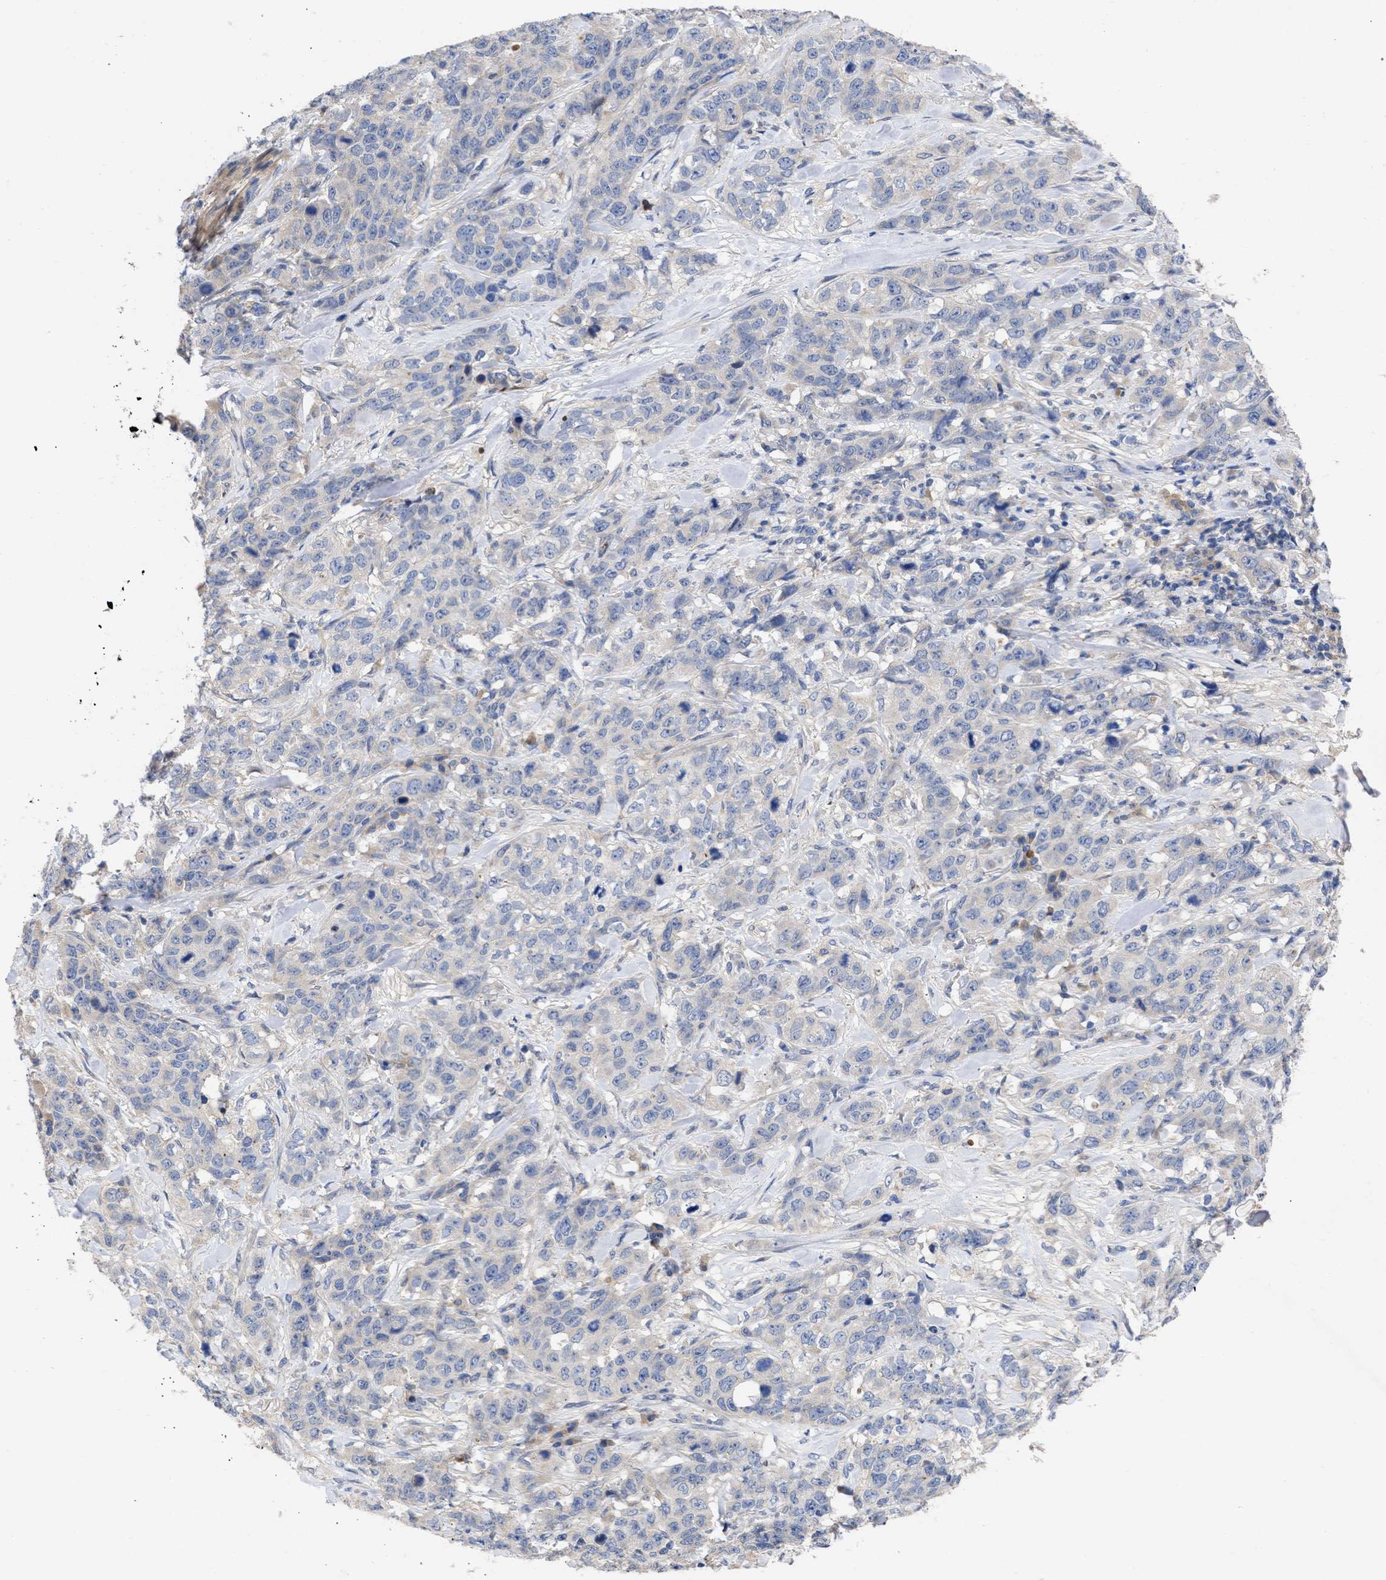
{"staining": {"intensity": "negative", "quantity": "none", "location": "none"}, "tissue": "stomach cancer", "cell_type": "Tumor cells", "image_type": "cancer", "snomed": [{"axis": "morphology", "description": "Adenocarcinoma, NOS"}, {"axis": "topography", "description": "Stomach"}], "caption": "There is no significant expression in tumor cells of stomach cancer (adenocarcinoma). The staining is performed using DAB brown chromogen with nuclei counter-stained in using hematoxylin.", "gene": "ARHGEF4", "patient": {"sex": "male", "age": 48}}